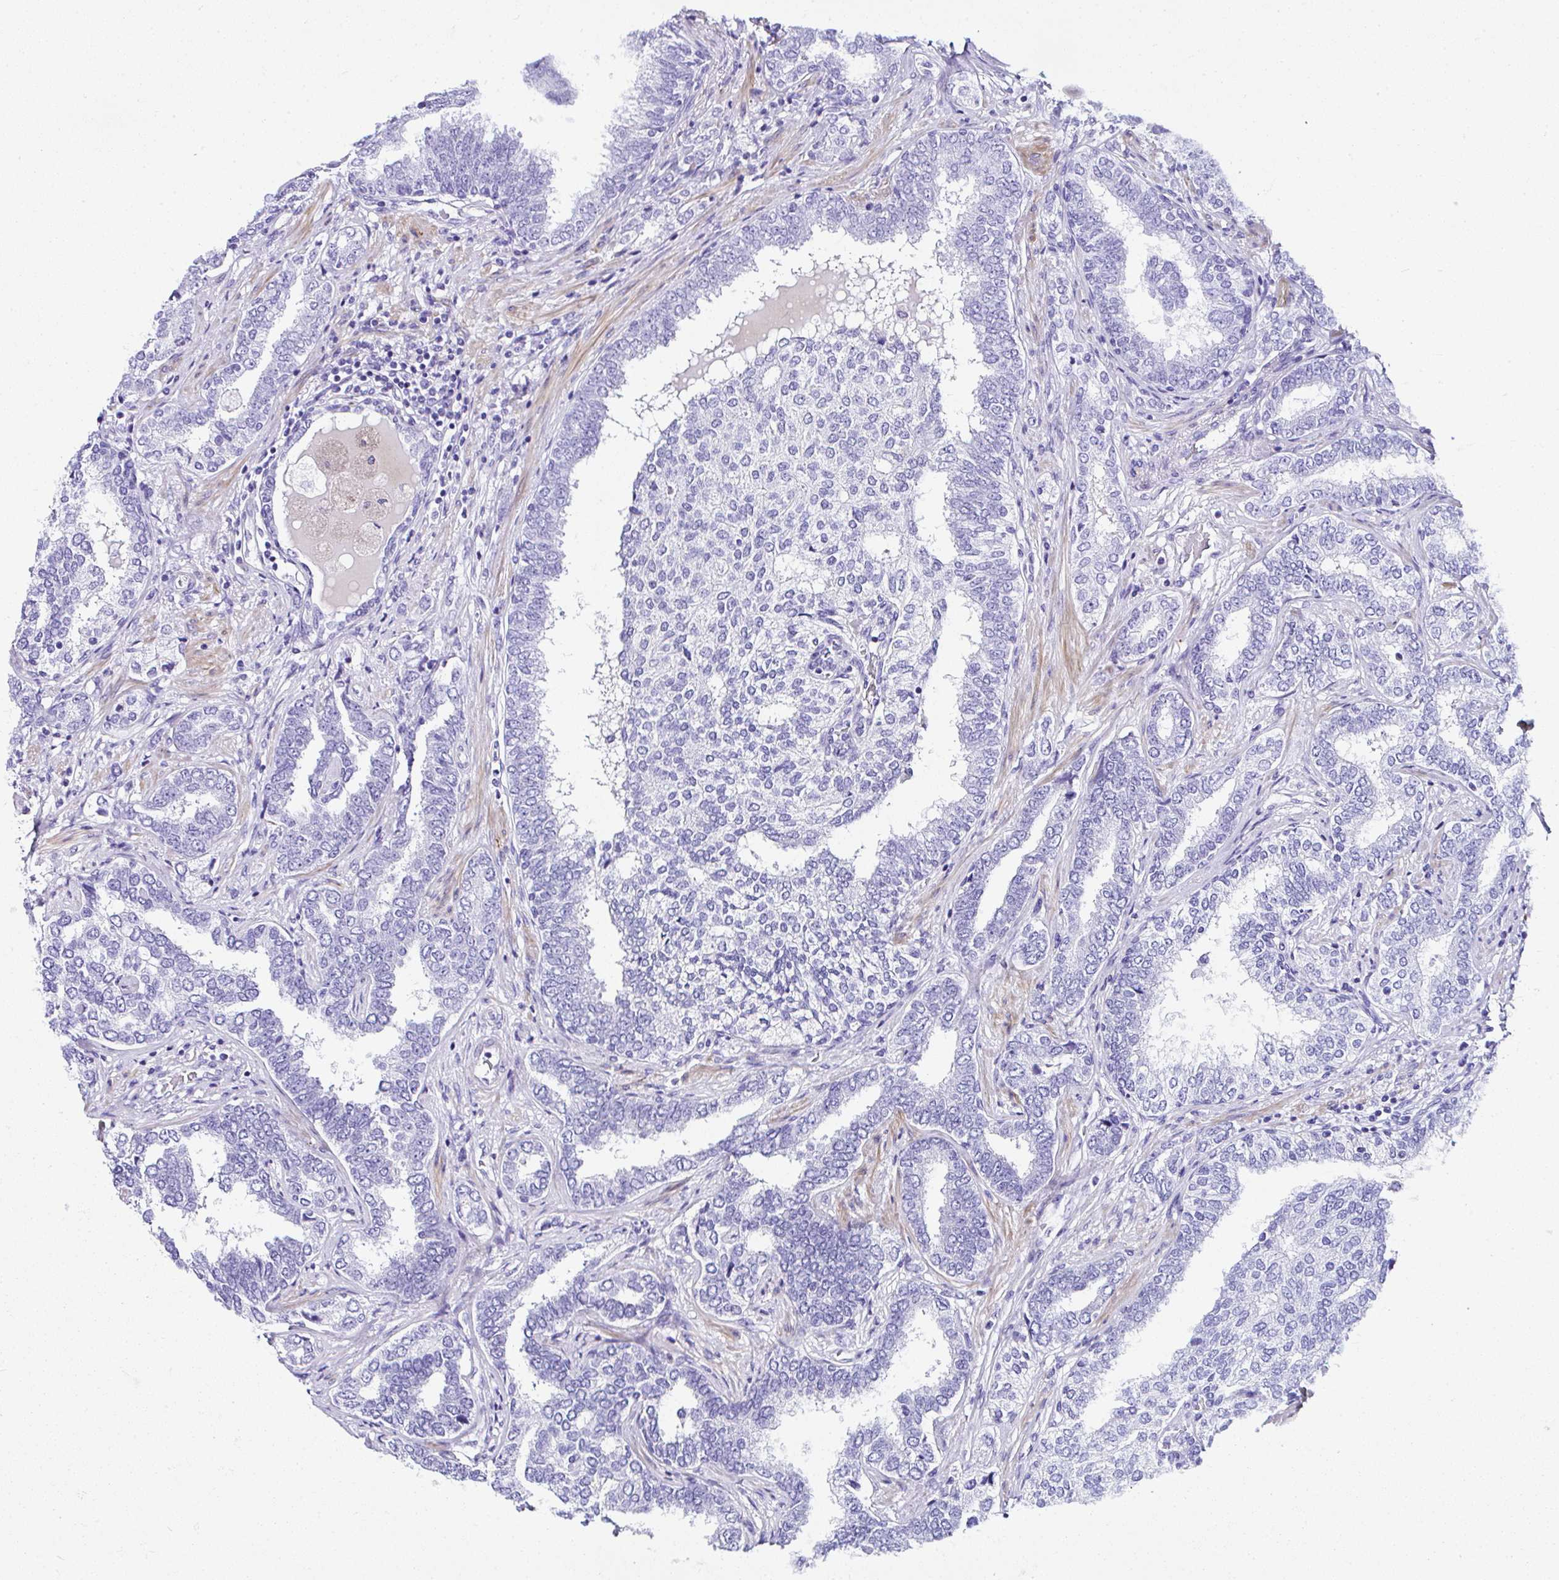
{"staining": {"intensity": "negative", "quantity": "none", "location": "none"}, "tissue": "prostate cancer", "cell_type": "Tumor cells", "image_type": "cancer", "snomed": [{"axis": "morphology", "description": "Adenocarcinoma, High grade"}, {"axis": "topography", "description": "Prostate"}], "caption": "Immunohistochemistry (IHC) of prostate adenocarcinoma (high-grade) demonstrates no positivity in tumor cells. (DAB (3,3'-diaminobenzidine) immunohistochemistry (IHC) with hematoxylin counter stain).", "gene": "DEPDC5", "patient": {"sex": "male", "age": 72}}